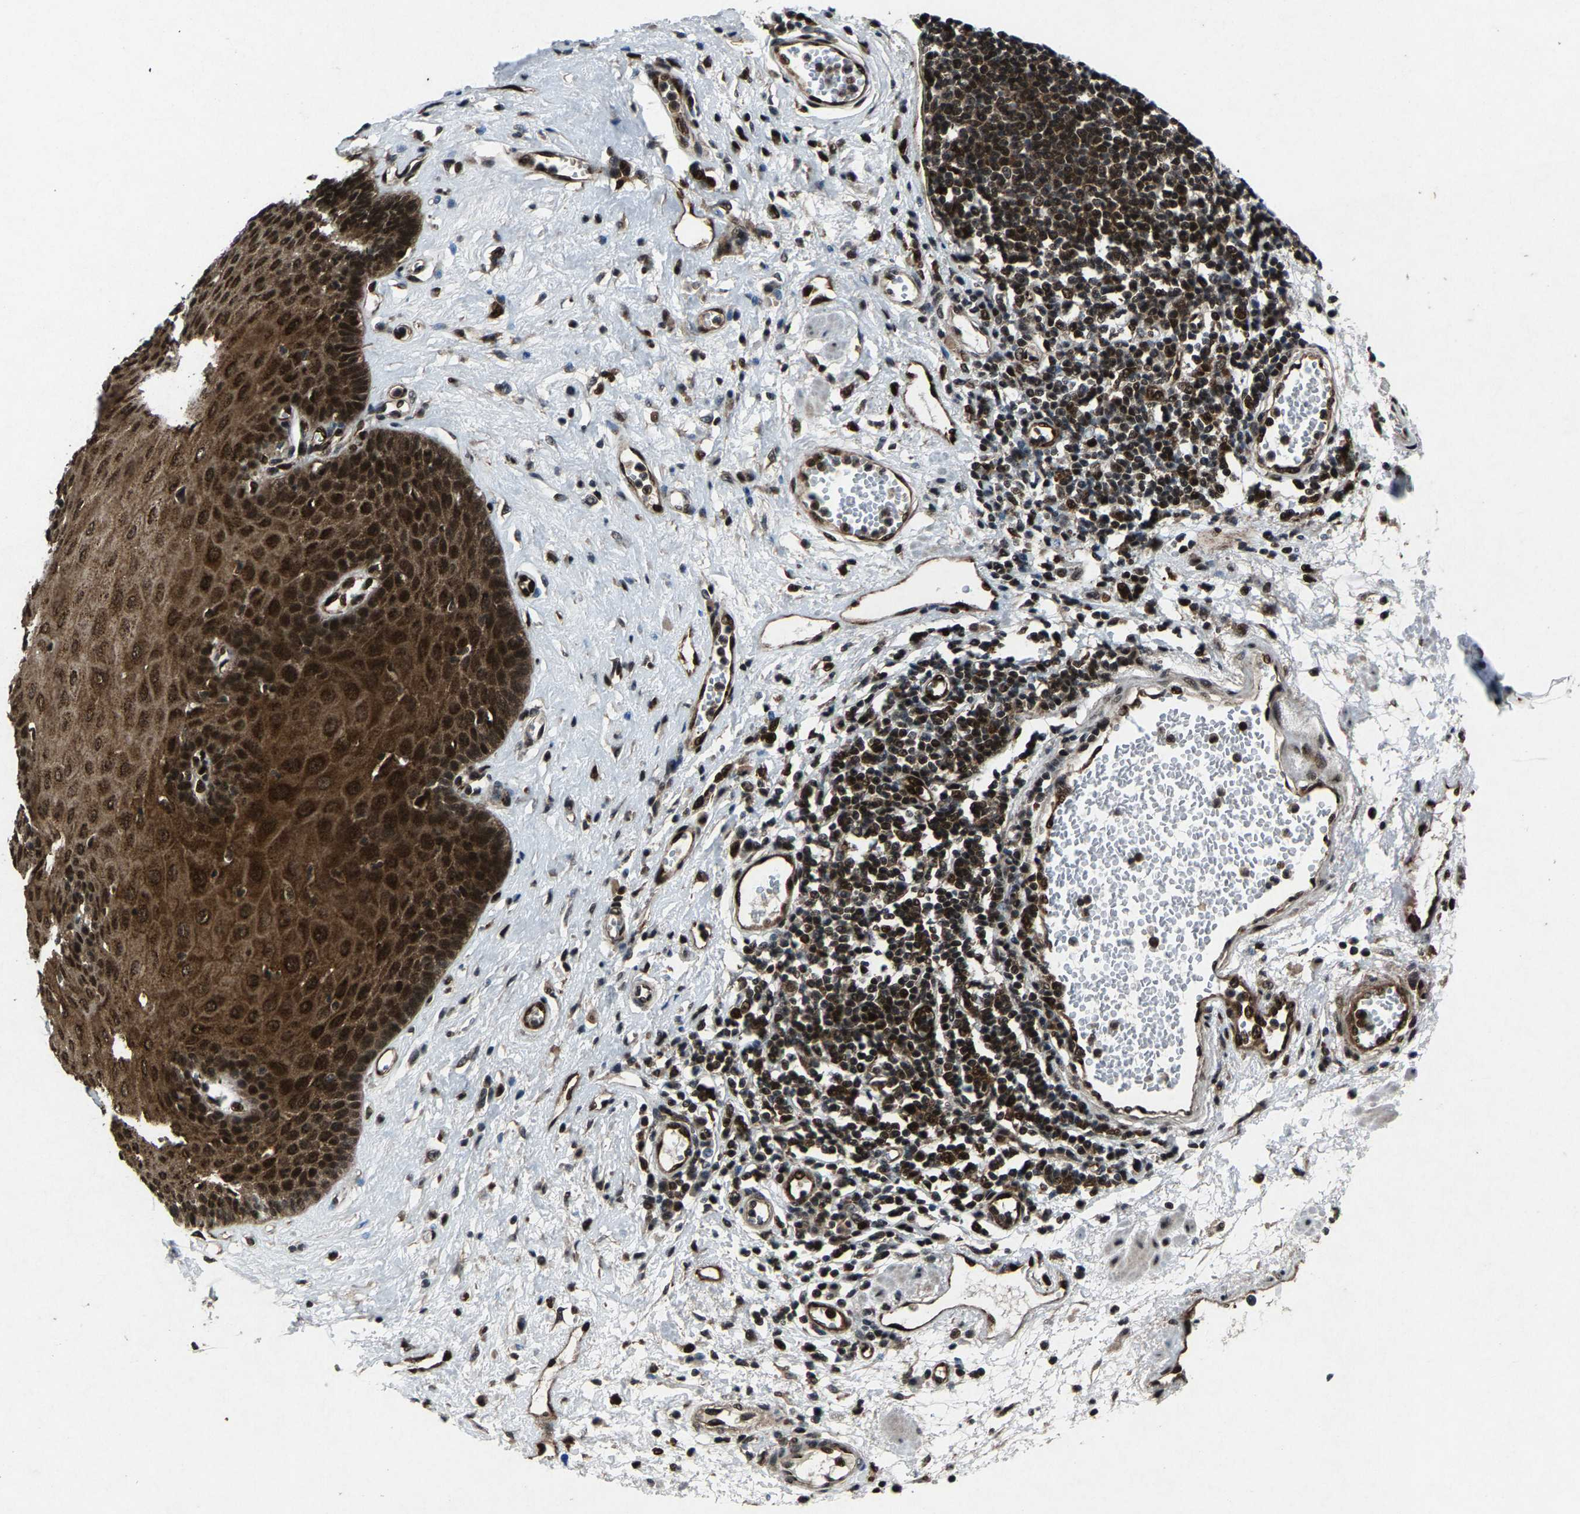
{"staining": {"intensity": "strong", "quantity": ">75%", "location": "cytoplasmic/membranous,nuclear"}, "tissue": "esophagus", "cell_type": "Squamous epithelial cells", "image_type": "normal", "snomed": [{"axis": "morphology", "description": "Normal tissue, NOS"}, {"axis": "morphology", "description": "Squamous cell carcinoma, NOS"}, {"axis": "topography", "description": "Esophagus"}], "caption": "Esophagus was stained to show a protein in brown. There is high levels of strong cytoplasmic/membranous,nuclear positivity in approximately >75% of squamous epithelial cells. Nuclei are stained in blue.", "gene": "ATXN3", "patient": {"sex": "male", "age": 65}}